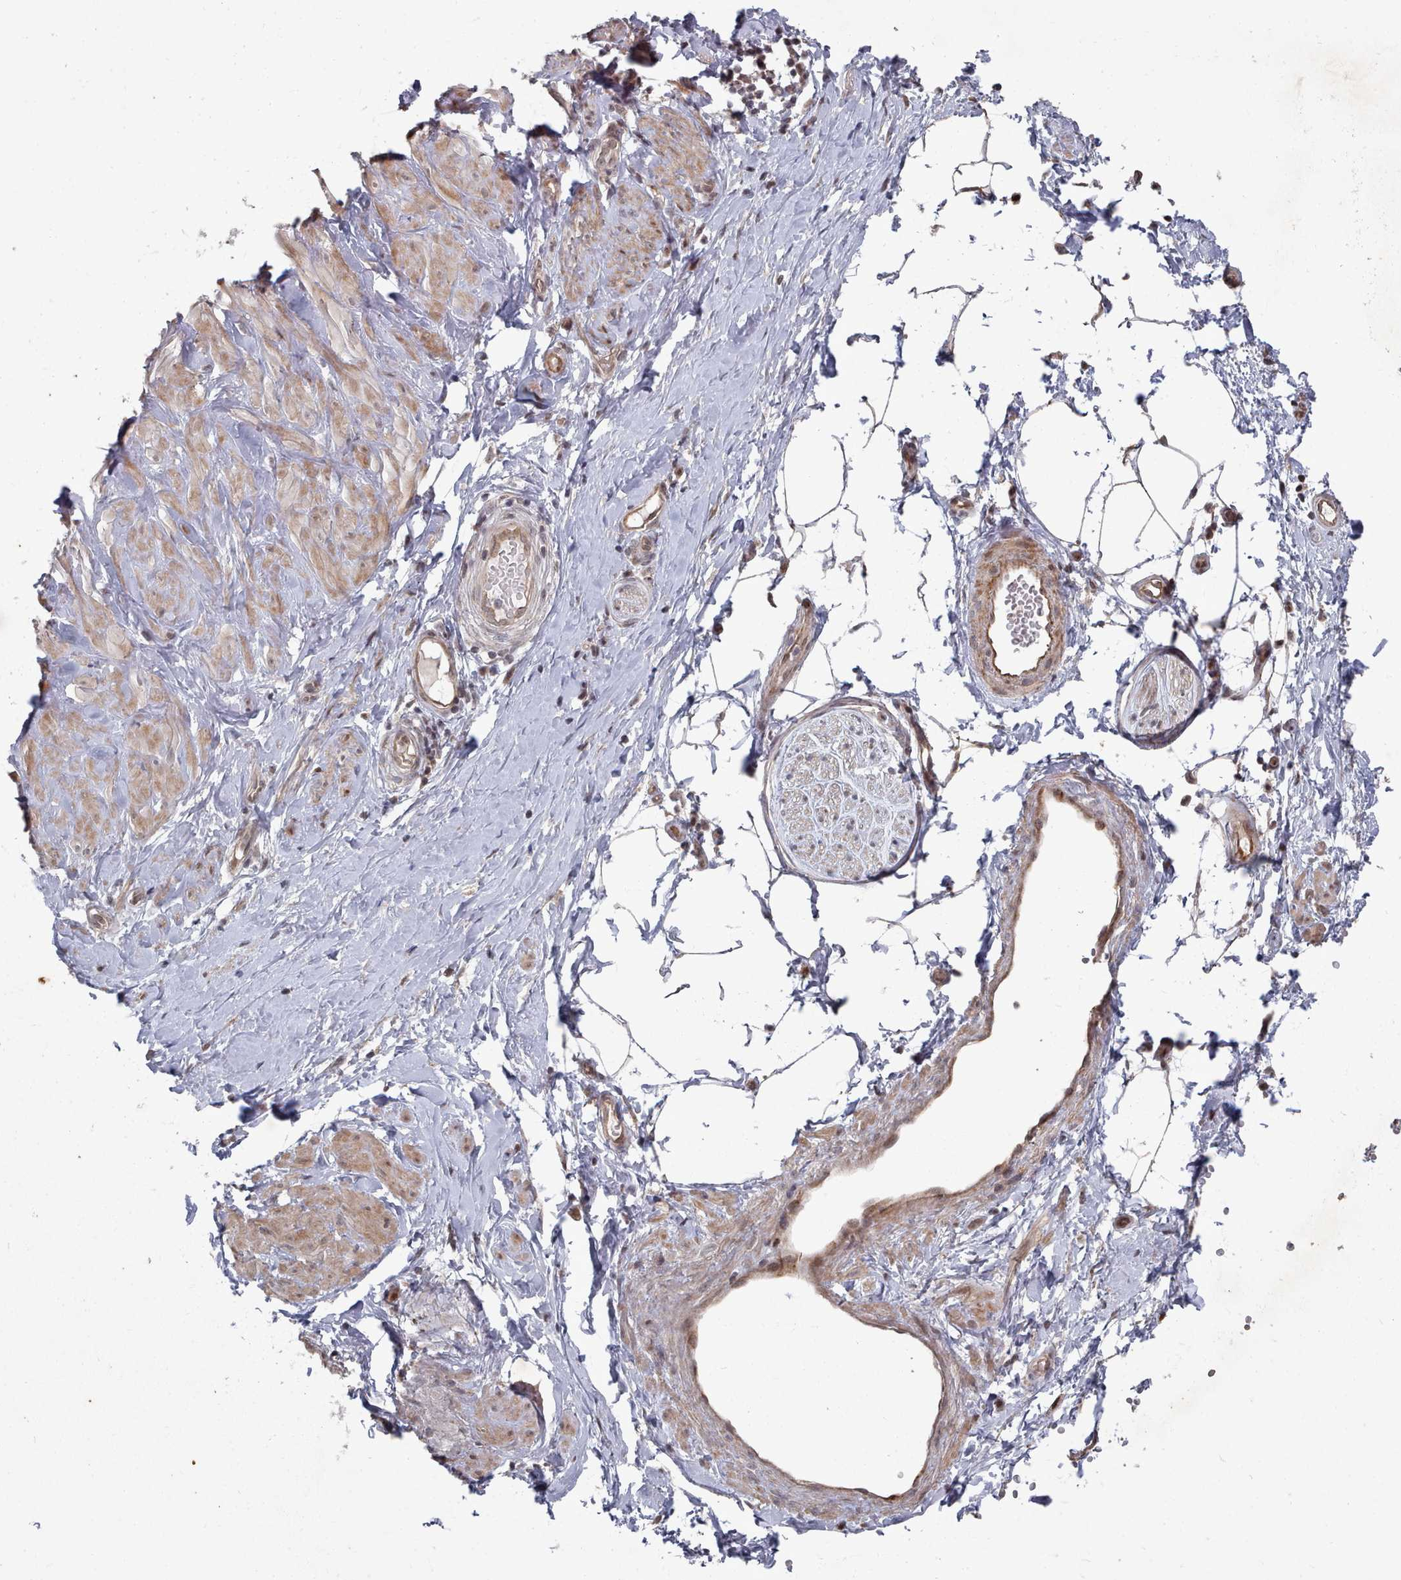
{"staining": {"intensity": "negative", "quantity": "none", "location": "none"}, "tissue": "adipose tissue", "cell_type": "Adipocytes", "image_type": "normal", "snomed": [{"axis": "morphology", "description": "Normal tissue, NOS"}, {"axis": "topography", "description": "Soft tissue"}, {"axis": "topography", "description": "Adipose tissue"}, {"axis": "topography", "description": "Vascular tissue"}, {"axis": "topography", "description": "Peripheral nerve tissue"}], "caption": "Adipocytes are negative for brown protein staining in benign adipose tissue. (Stains: DAB (3,3'-diaminobenzidine) immunohistochemistry (IHC) with hematoxylin counter stain, Microscopy: brightfield microscopy at high magnification).", "gene": "CPSF4", "patient": {"sex": "male", "age": 74}}